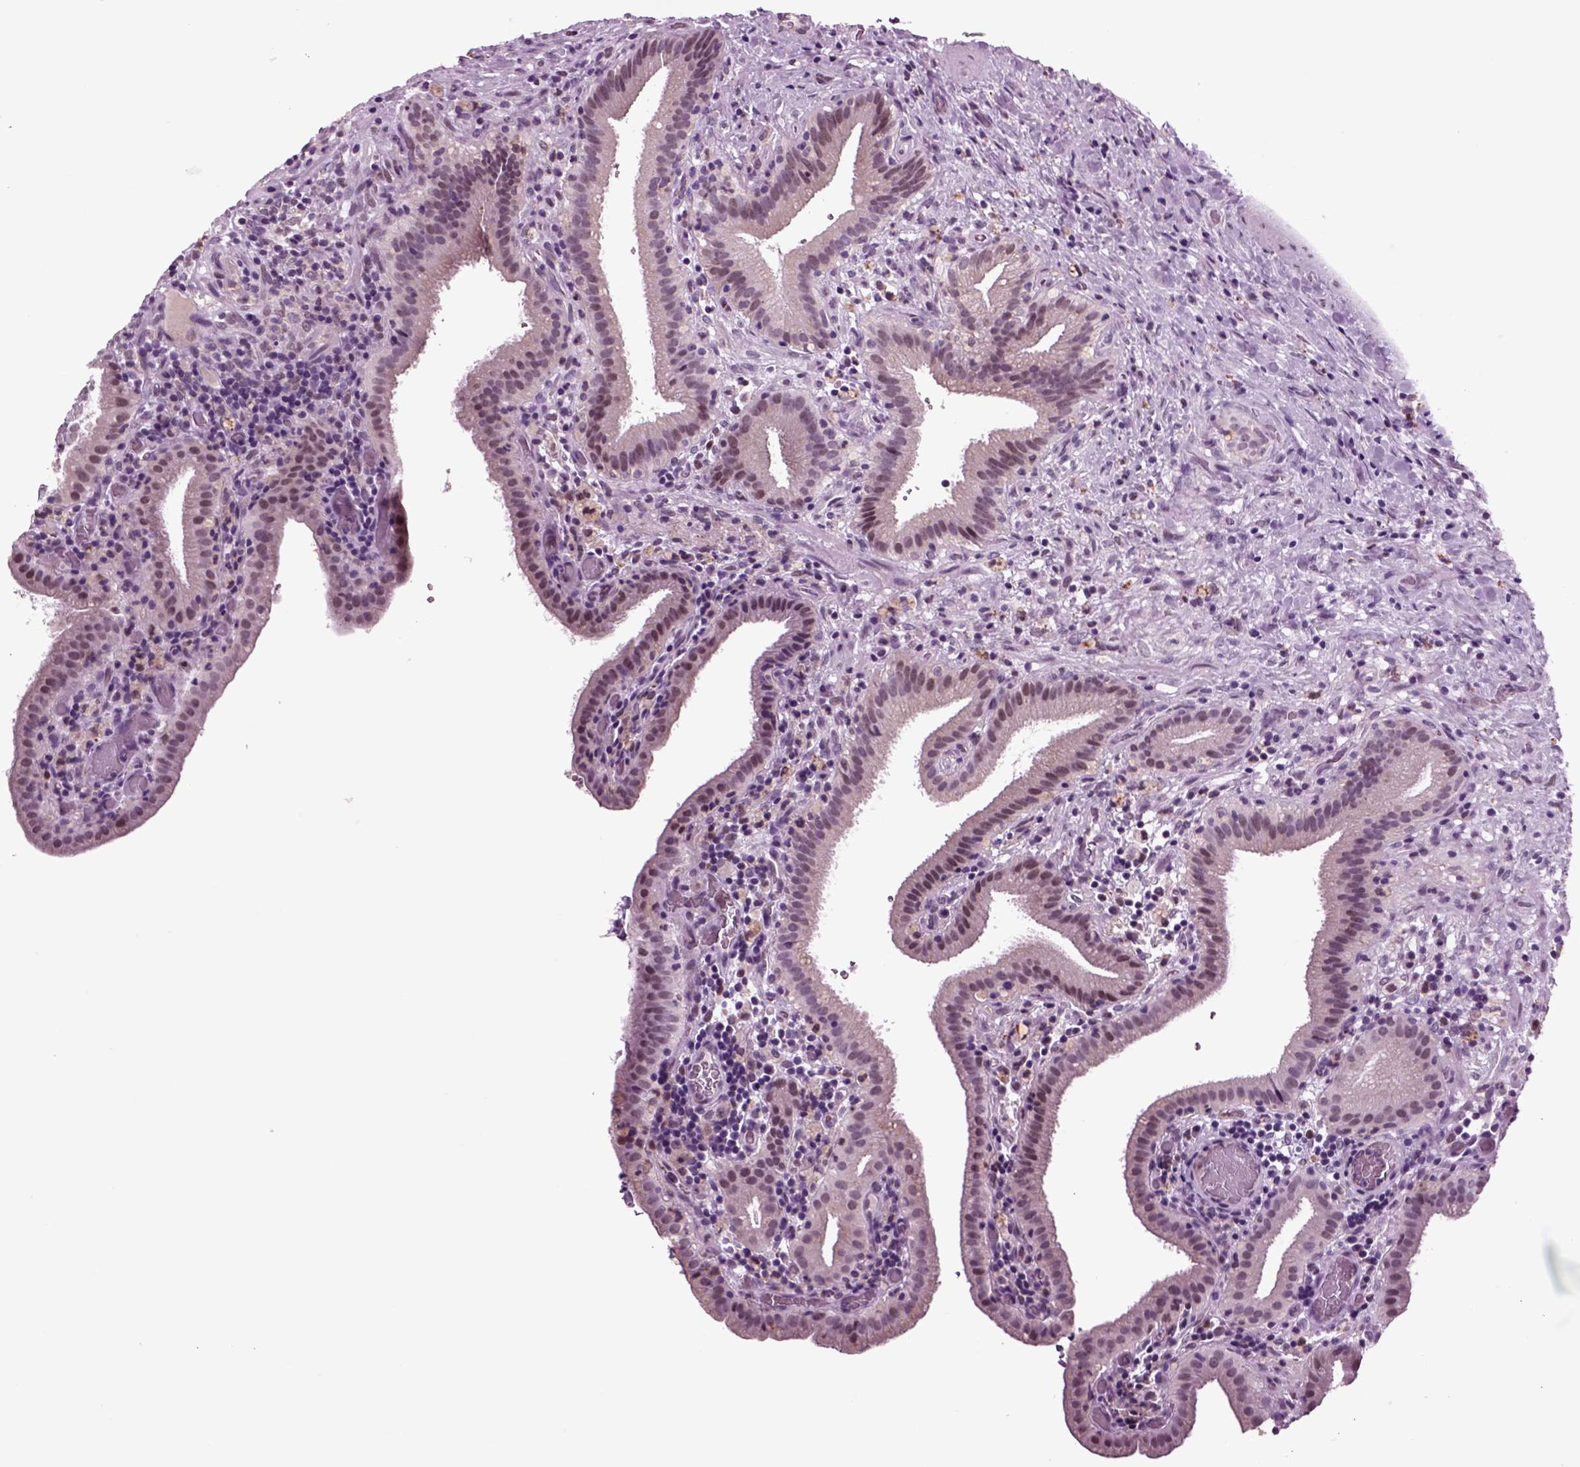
{"staining": {"intensity": "negative", "quantity": "none", "location": "none"}, "tissue": "gallbladder", "cell_type": "Glandular cells", "image_type": "normal", "snomed": [{"axis": "morphology", "description": "Normal tissue, NOS"}, {"axis": "topography", "description": "Gallbladder"}], "caption": "Immunohistochemical staining of normal human gallbladder exhibits no significant positivity in glandular cells. (DAB immunohistochemistry visualized using brightfield microscopy, high magnification).", "gene": "CHGB", "patient": {"sex": "male", "age": 62}}